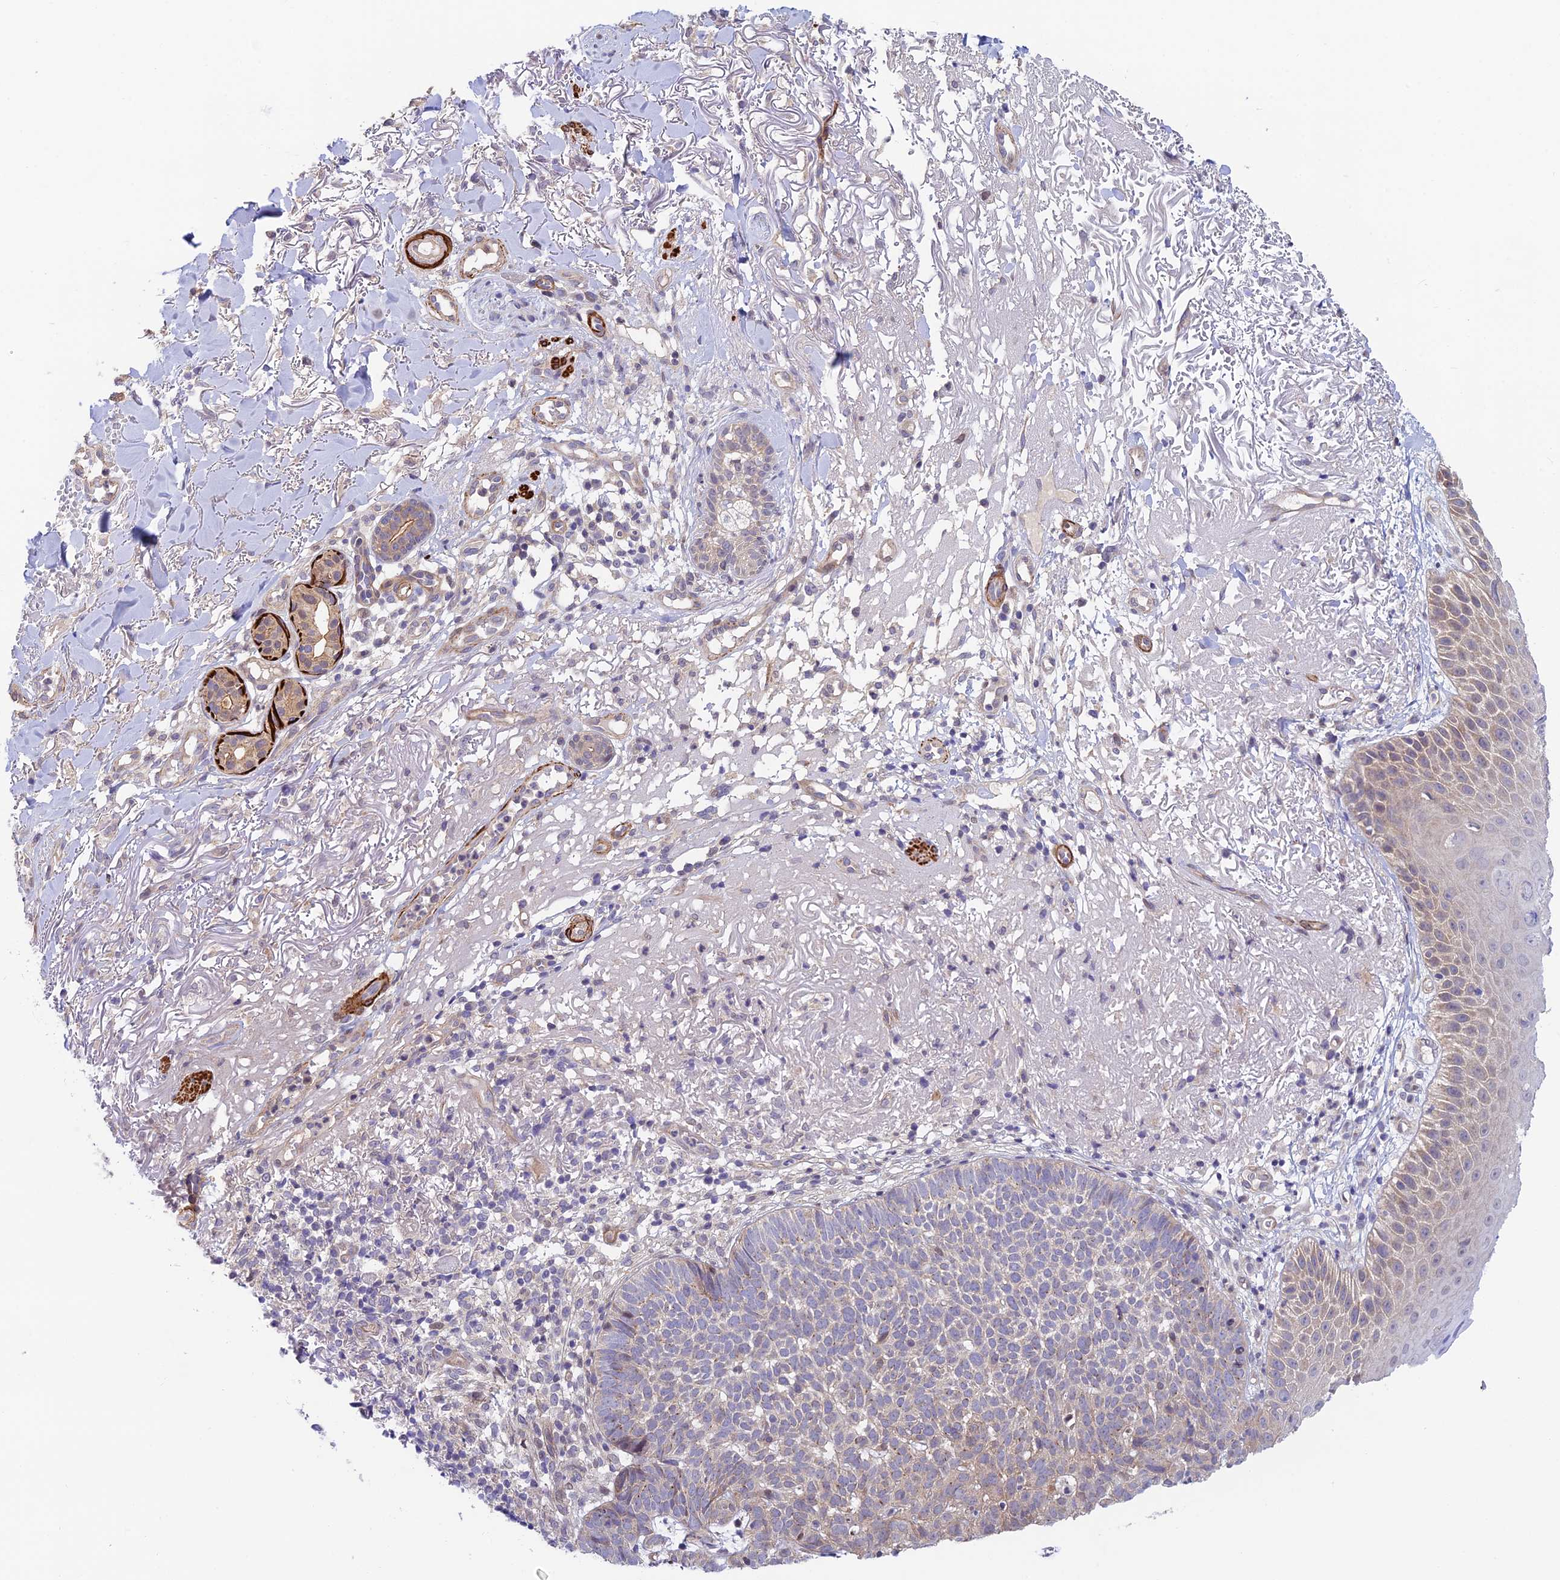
{"staining": {"intensity": "weak", "quantity": "25%-75%", "location": "cytoplasmic/membranous"}, "tissue": "skin cancer", "cell_type": "Tumor cells", "image_type": "cancer", "snomed": [{"axis": "morphology", "description": "Basal cell carcinoma"}, {"axis": "topography", "description": "Skin"}], "caption": "Immunohistochemical staining of human skin cancer demonstrates weak cytoplasmic/membranous protein expression in approximately 25%-75% of tumor cells. (IHC, brightfield microscopy, high magnification).", "gene": "ANKRD50", "patient": {"sex": "female", "age": 78}}